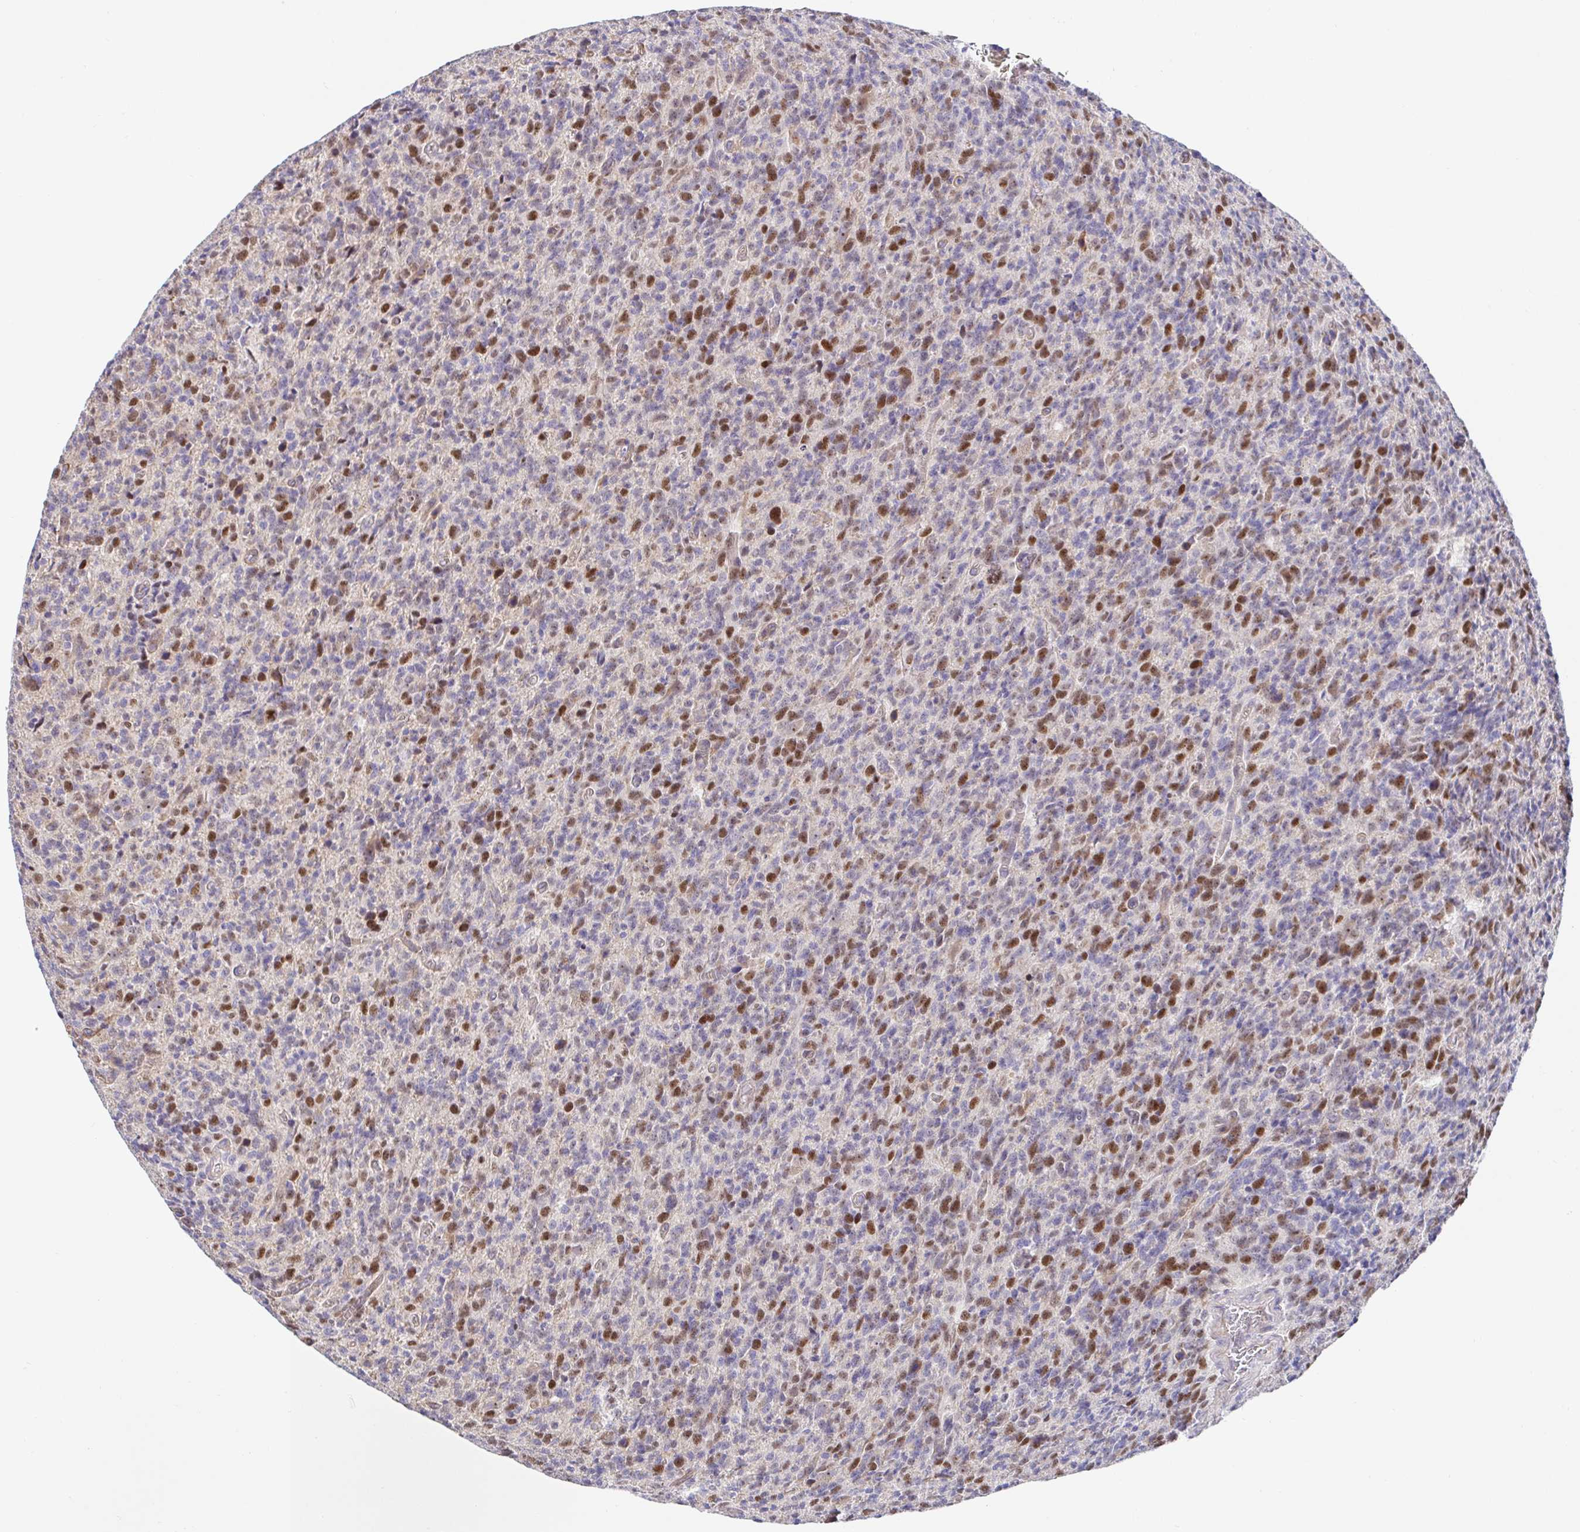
{"staining": {"intensity": "moderate", "quantity": "25%-75%", "location": "nuclear"}, "tissue": "glioma", "cell_type": "Tumor cells", "image_type": "cancer", "snomed": [{"axis": "morphology", "description": "Glioma, malignant, High grade"}, {"axis": "topography", "description": "Brain"}], "caption": "A medium amount of moderate nuclear positivity is seen in approximately 25%-75% of tumor cells in high-grade glioma (malignant) tissue.", "gene": "TIMELESS", "patient": {"sex": "male", "age": 76}}